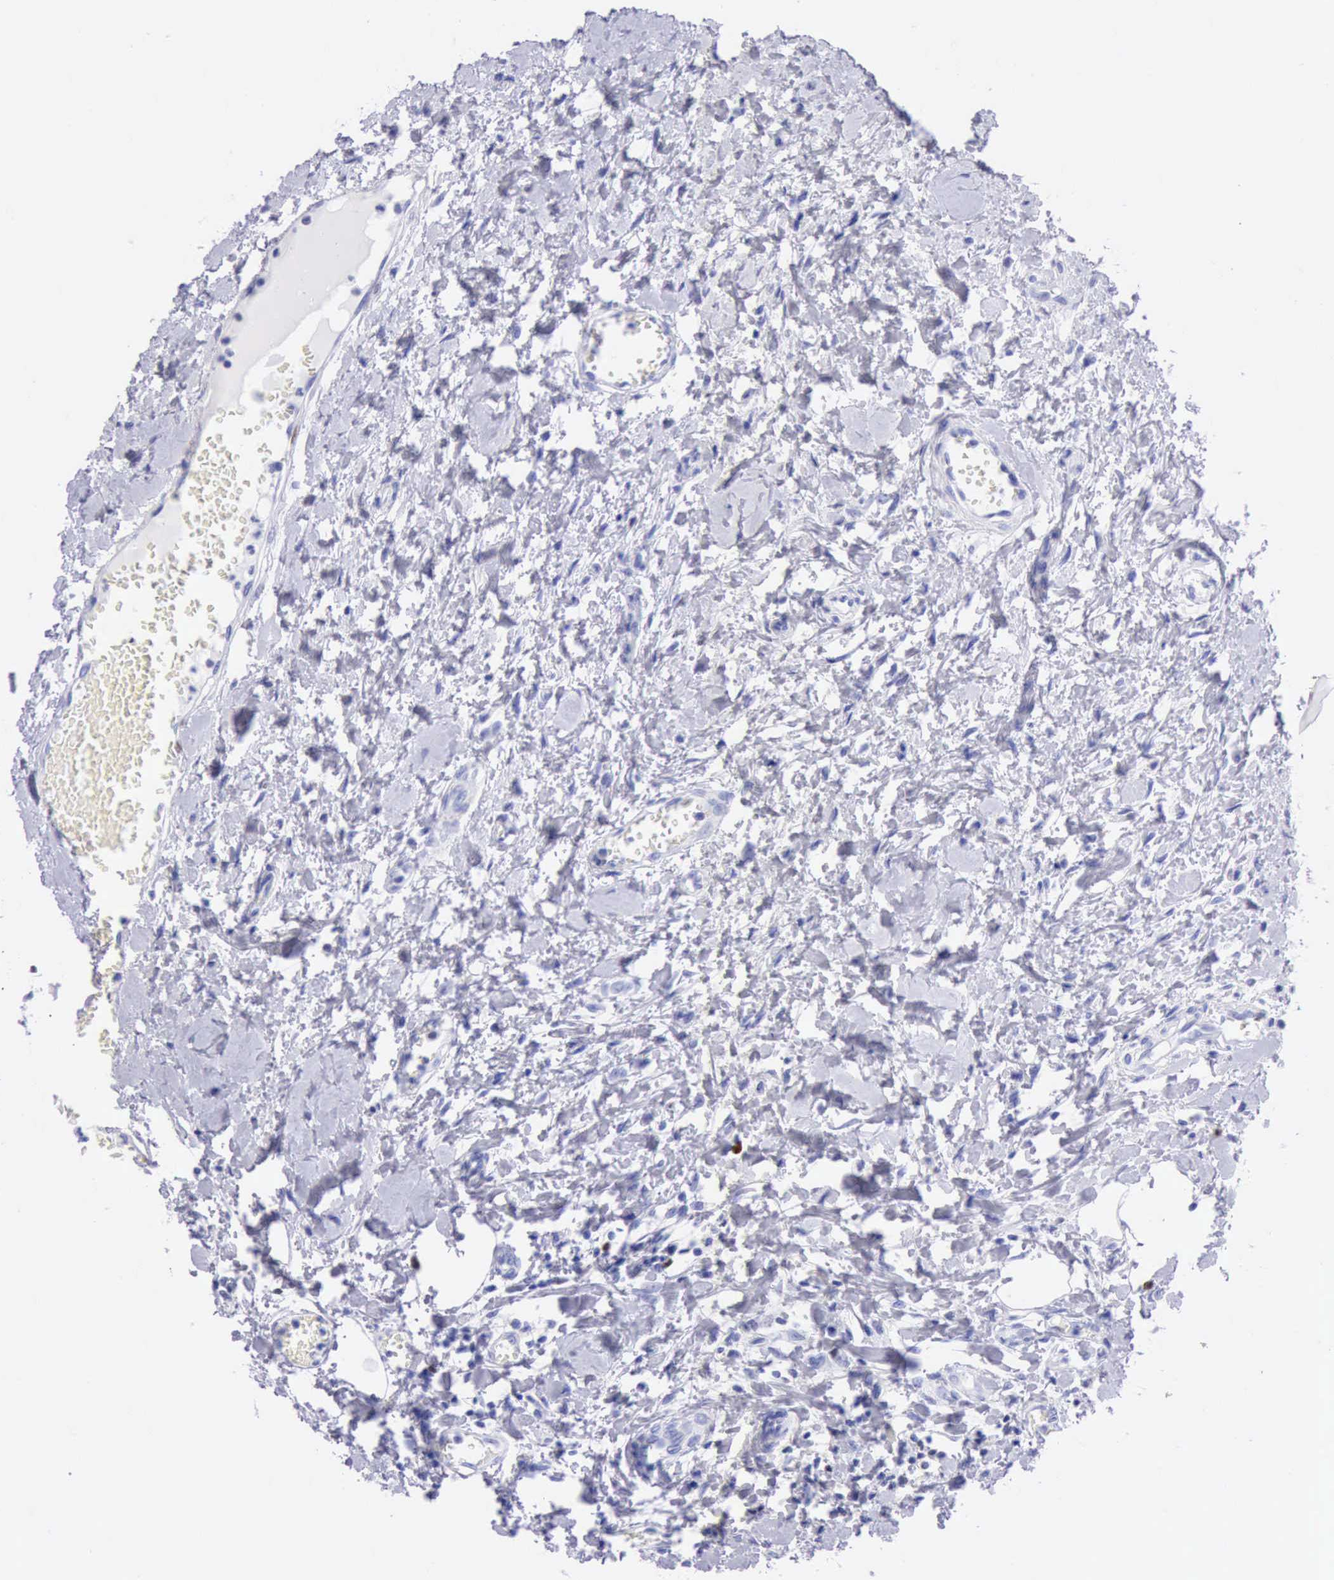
{"staining": {"intensity": "moderate", "quantity": "25%-75%", "location": "nuclear"}, "tissue": "urothelial cancer", "cell_type": "Tumor cells", "image_type": "cancer", "snomed": [{"axis": "morphology", "description": "Urothelial carcinoma, High grade"}, {"axis": "topography", "description": "Urinary bladder"}], "caption": "Approximately 25%-75% of tumor cells in human urothelial cancer reveal moderate nuclear protein expression as visualized by brown immunohistochemical staining.", "gene": "MCM2", "patient": {"sex": "male", "age": 56}}